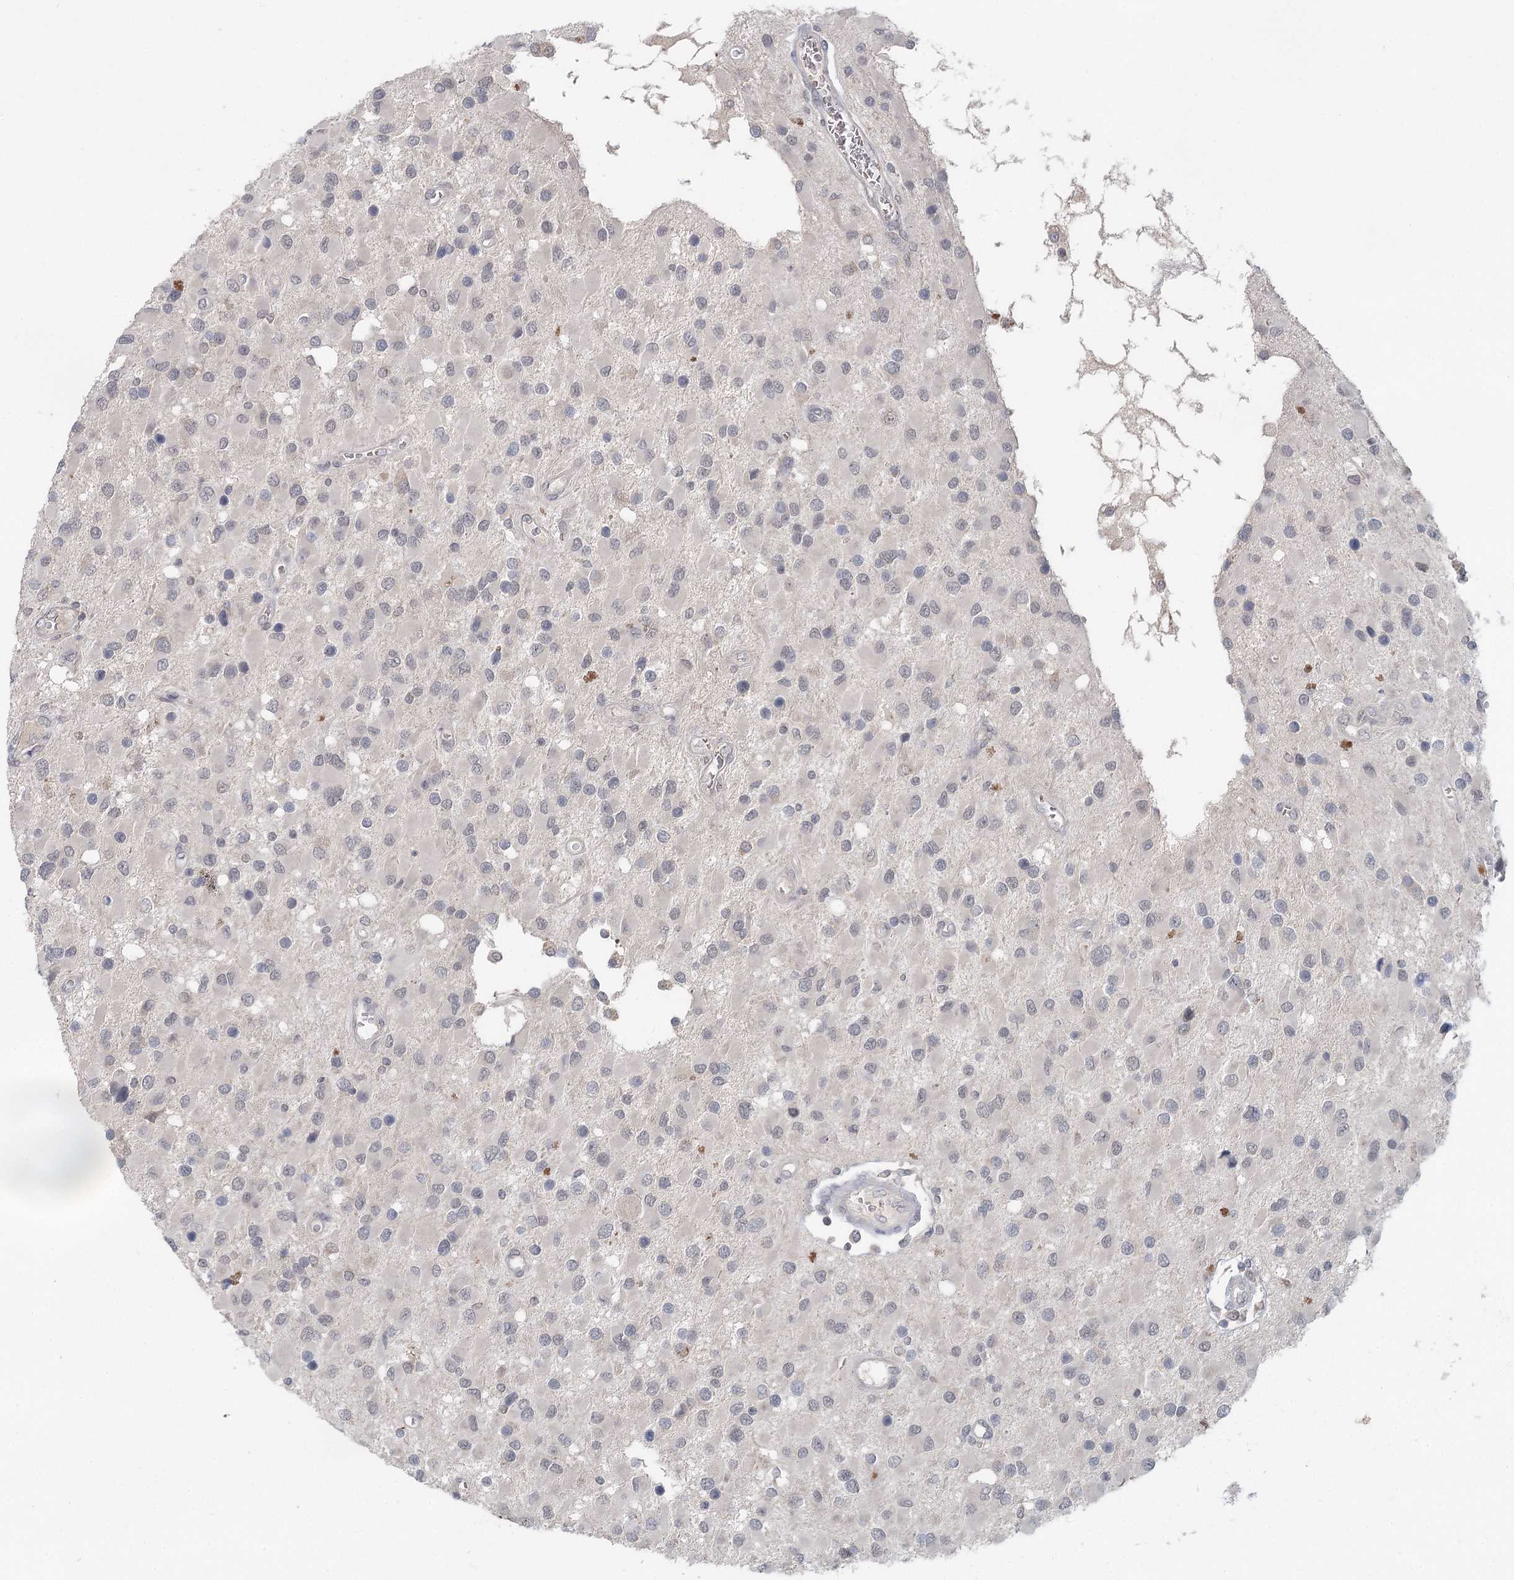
{"staining": {"intensity": "negative", "quantity": "none", "location": "none"}, "tissue": "glioma", "cell_type": "Tumor cells", "image_type": "cancer", "snomed": [{"axis": "morphology", "description": "Glioma, malignant, High grade"}, {"axis": "topography", "description": "Brain"}], "caption": "Immunohistochemistry (IHC) image of human malignant glioma (high-grade) stained for a protein (brown), which displays no staining in tumor cells.", "gene": "FBXO7", "patient": {"sex": "male", "age": 53}}